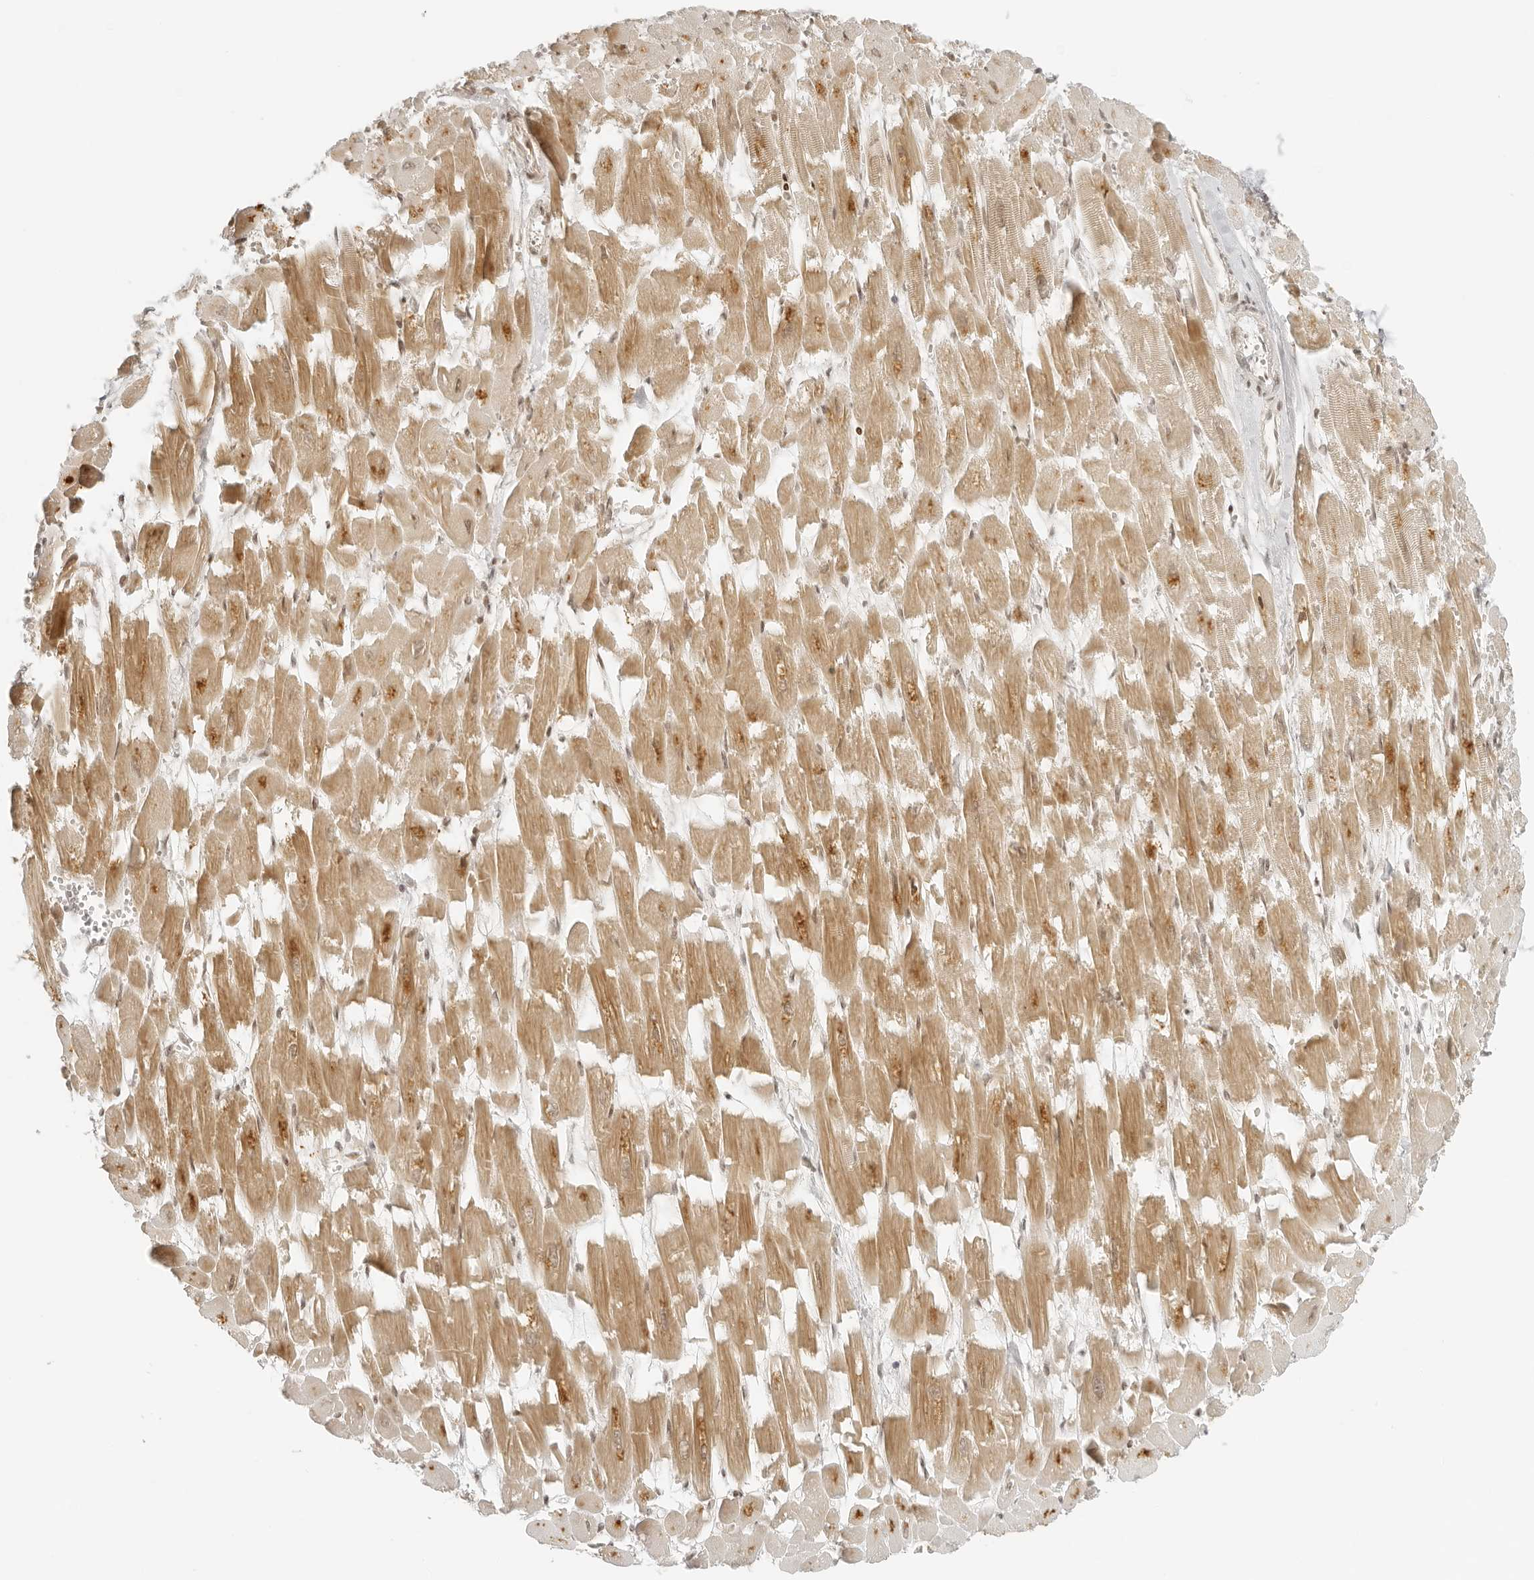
{"staining": {"intensity": "moderate", "quantity": ">75%", "location": "cytoplasmic/membranous,nuclear"}, "tissue": "heart muscle", "cell_type": "Cardiomyocytes", "image_type": "normal", "snomed": [{"axis": "morphology", "description": "Normal tissue, NOS"}, {"axis": "topography", "description": "Heart"}], "caption": "A high-resolution histopathology image shows IHC staining of normal heart muscle, which exhibits moderate cytoplasmic/membranous,nuclear staining in about >75% of cardiomyocytes.", "gene": "ZNF407", "patient": {"sex": "male", "age": 54}}